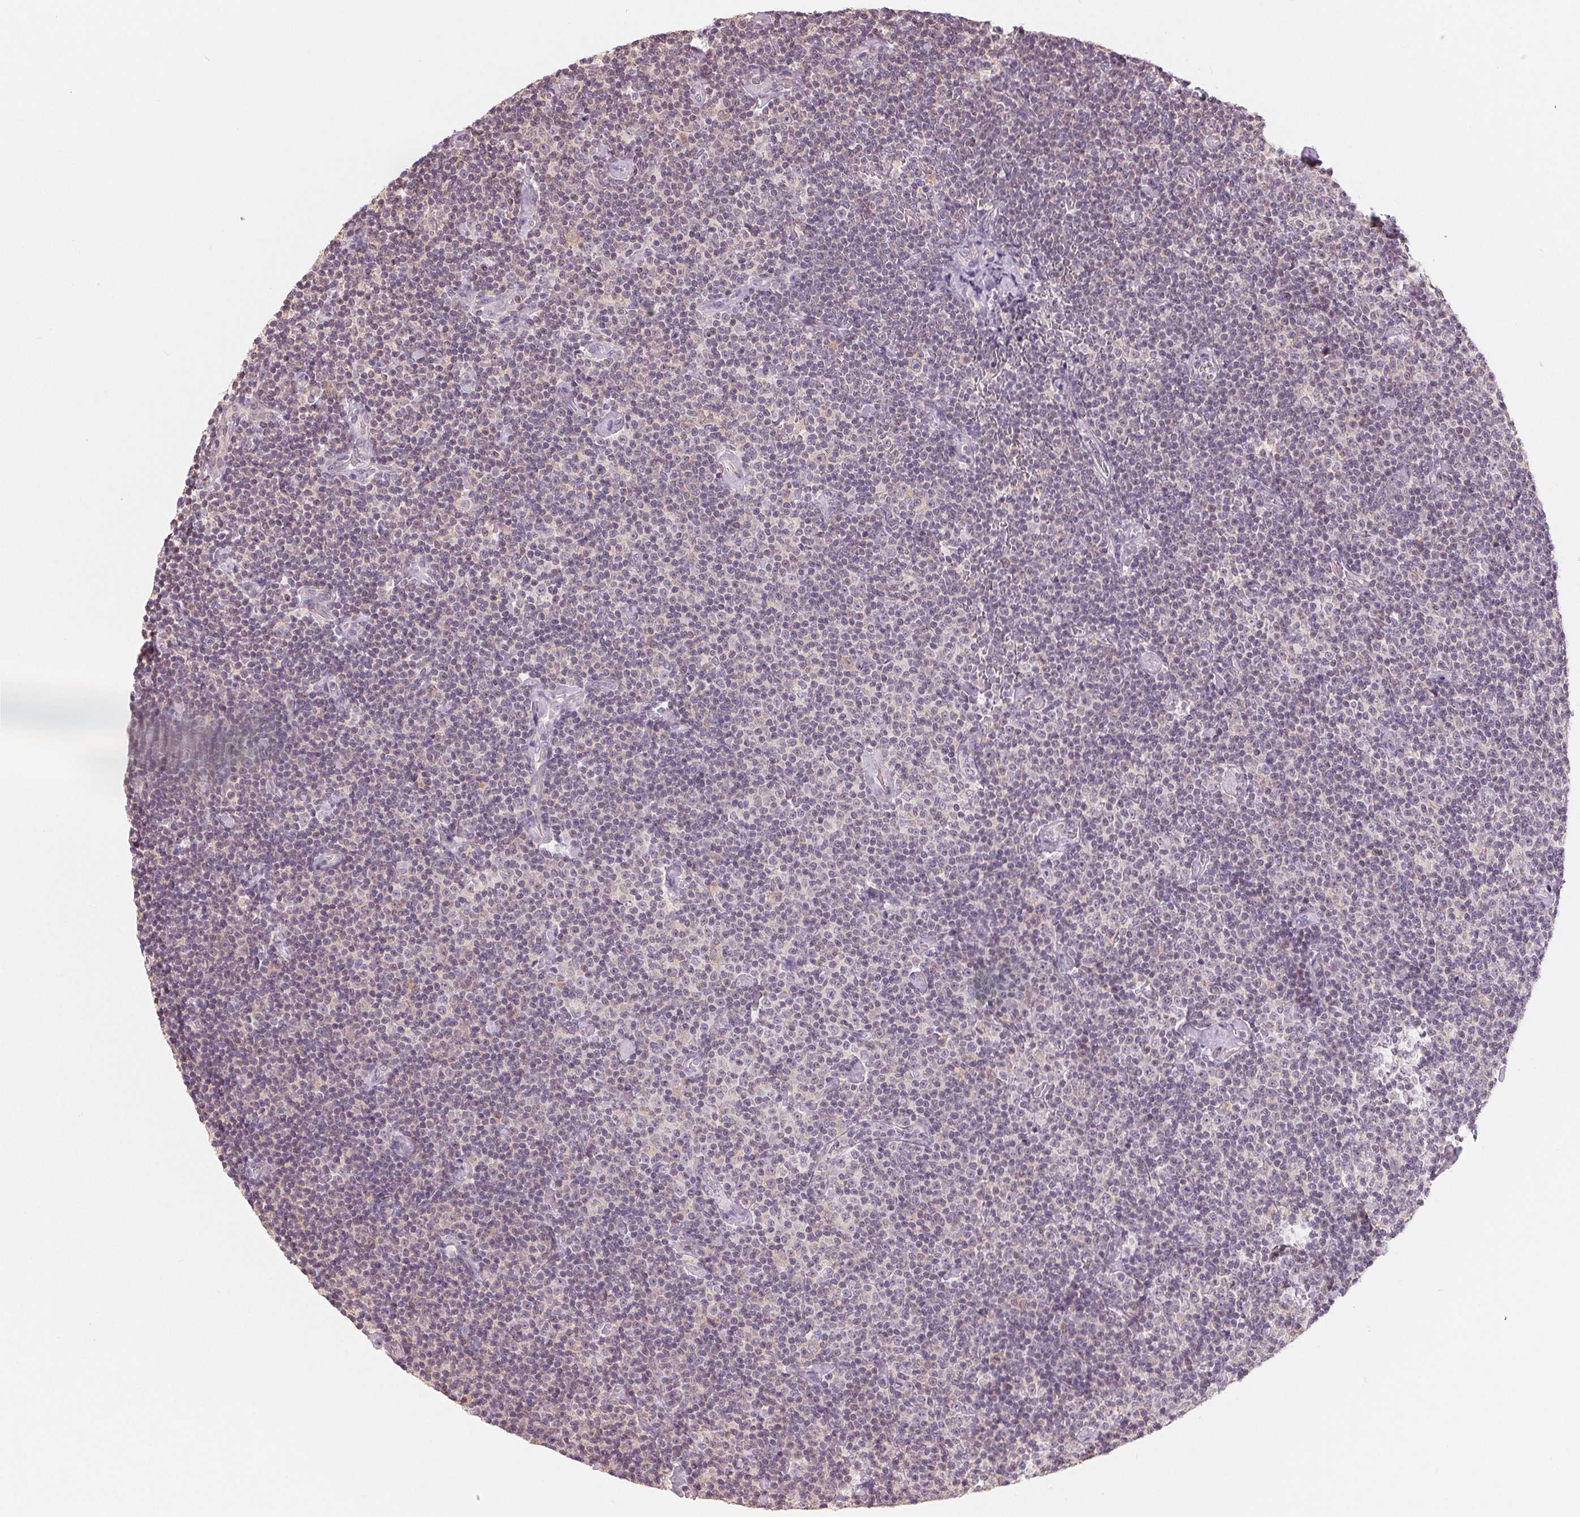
{"staining": {"intensity": "negative", "quantity": "none", "location": "none"}, "tissue": "lymphoma", "cell_type": "Tumor cells", "image_type": "cancer", "snomed": [{"axis": "morphology", "description": "Malignant lymphoma, non-Hodgkin's type, Low grade"}, {"axis": "topography", "description": "Lymph node"}], "caption": "Lymphoma stained for a protein using immunohistochemistry reveals no expression tumor cells.", "gene": "AQP8", "patient": {"sex": "male", "age": 81}}